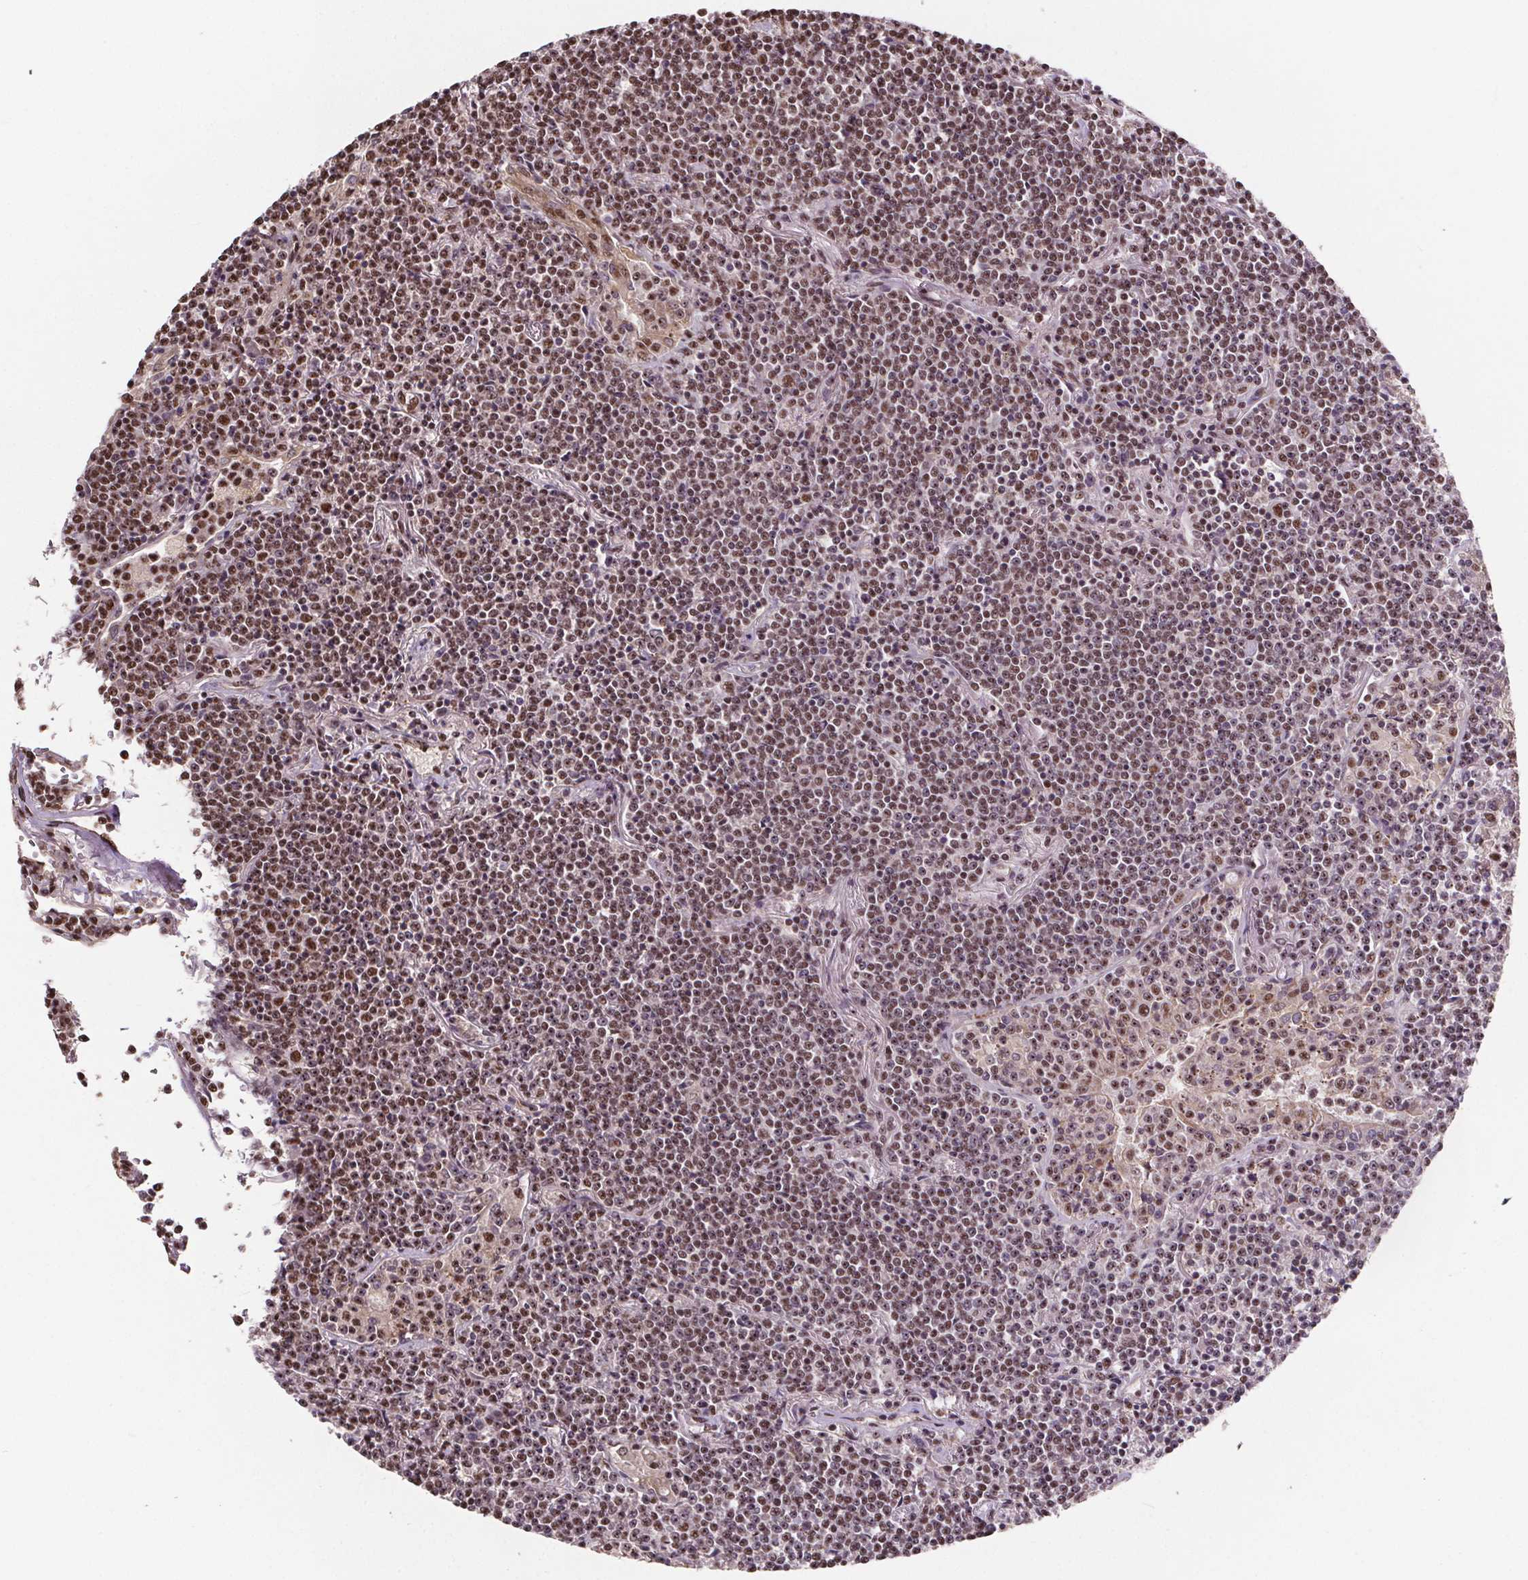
{"staining": {"intensity": "moderate", "quantity": ">75%", "location": "nuclear"}, "tissue": "lymphoma", "cell_type": "Tumor cells", "image_type": "cancer", "snomed": [{"axis": "morphology", "description": "Malignant lymphoma, non-Hodgkin's type, Low grade"}, {"axis": "topography", "description": "Lung"}], "caption": "The photomicrograph demonstrates a brown stain indicating the presence of a protein in the nuclear of tumor cells in lymphoma. (DAB (3,3'-diaminobenzidine) = brown stain, brightfield microscopy at high magnification).", "gene": "JARID2", "patient": {"sex": "female", "age": 71}}